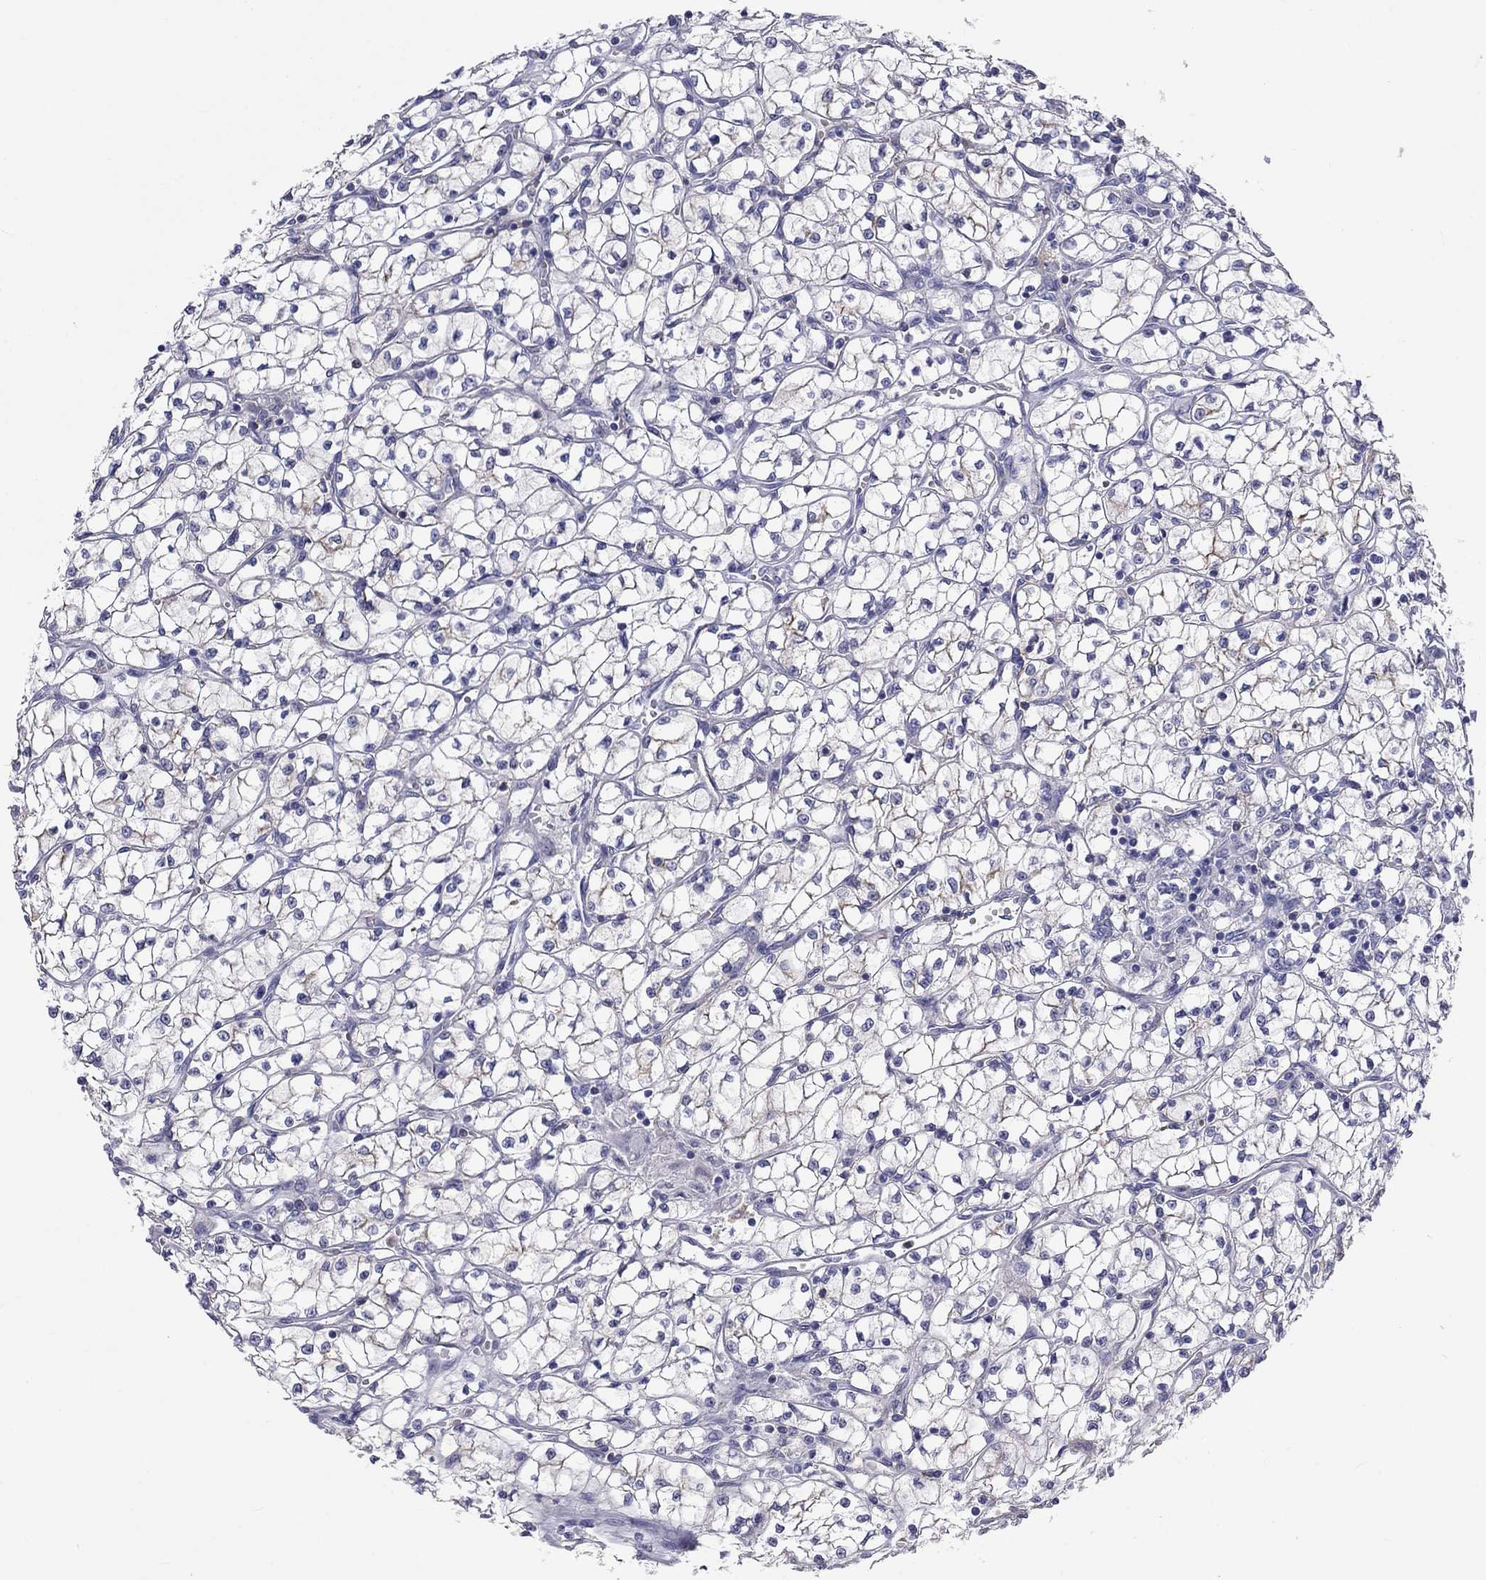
{"staining": {"intensity": "moderate", "quantity": "<25%", "location": "cytoplasmic/membranous"}, "tissue": "renal cancer", "cell_type": "Tumor cells", "image_type": "cancer", "snomed": [{"axis": "morphology", "description": "Adenocarcinoma, NOS"}, {"axis": "topography", "description": "Kidney"}], "caption": "Adenocarcinoma (renal) stained for a protein (brown) displays moderate cytoplasmic/membranous positive expression in about <25% of tumor cells.", "gene": "DNALI1", "patient": {"sex": "female", "age": 64}}